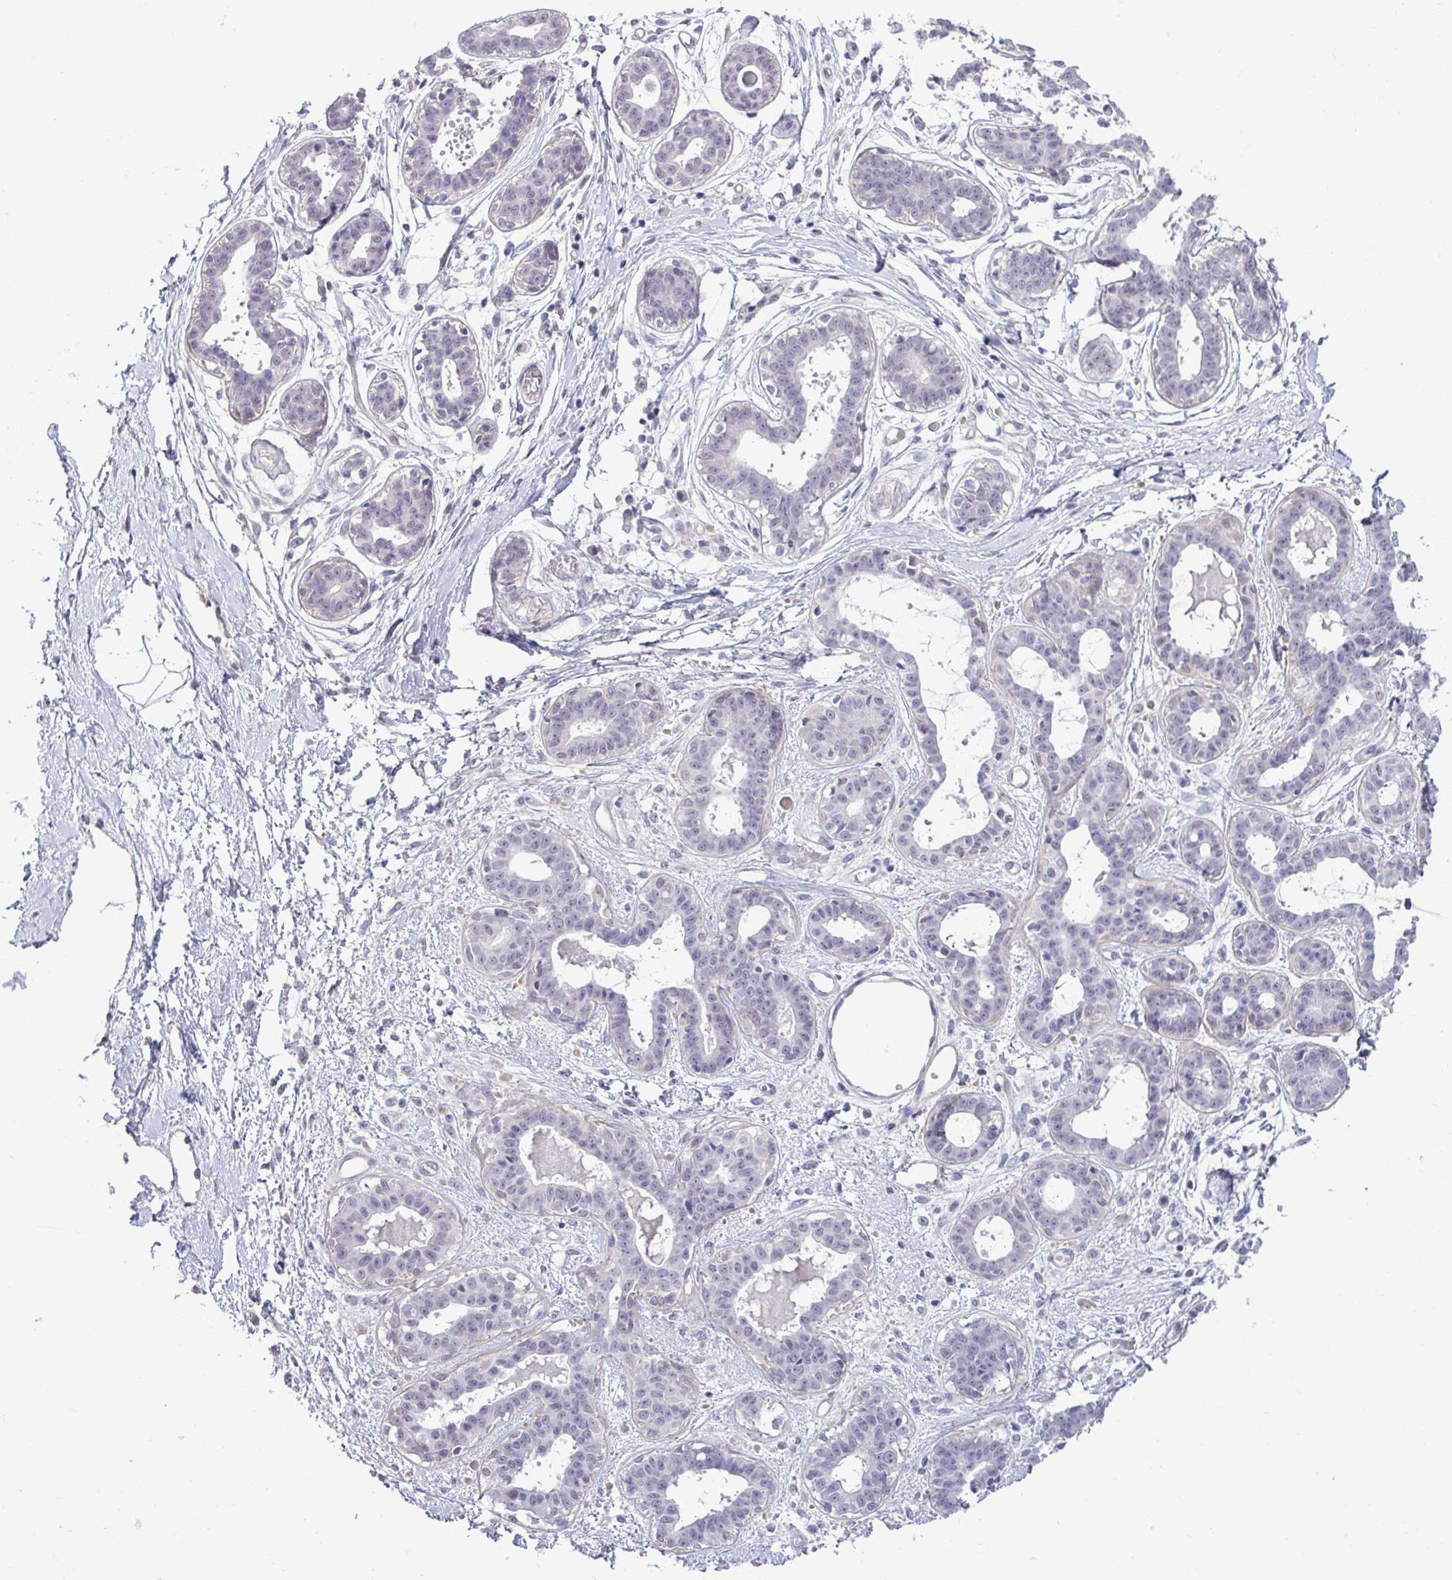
{"staining": {"intensity": "negative", "quantity": "none", "location": "none"}, "tissue": "breast", "cell_type": "Adipocytes", "image_type": "normal", "snomed": [{"axis": "morphology", "description": "Normal tissue, NOS"}, {"axis": "topography", "description": "Breast"}], "caption": "A photomicrograph of breast stained for a protein shows no brown staining in adipocytes. (DAB immunohistochemistry visualized using brightfield microscopy, high magnification).", "gene": "SLC30A3", "patient": {"sex": "female", "age": 45}}